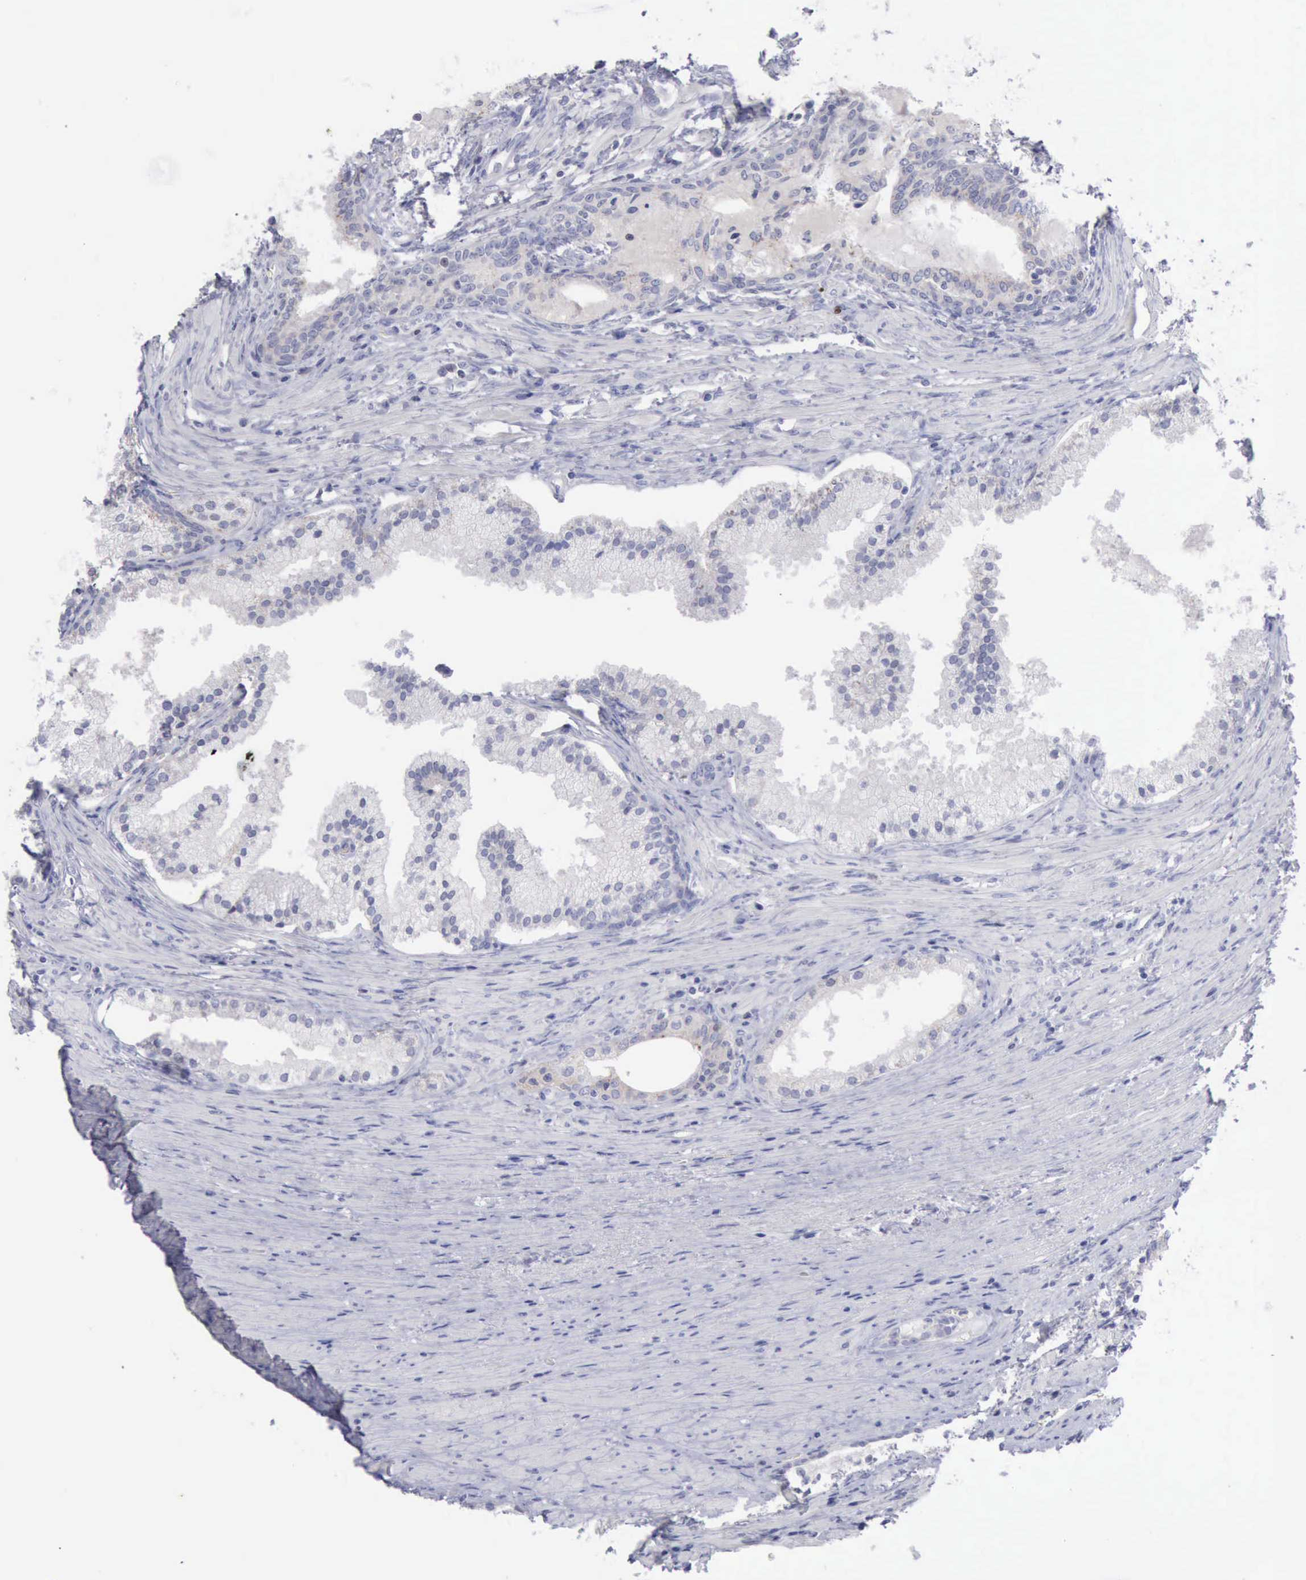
{"staining": {"intensity": "negative", "quantity": "none", "location": "none"}, "tissue": "prostate cancer", "cell_type": "Tumor cells", "image_type": "cancer", "snomed": [{"axis": "morphology", "description": "Adenocarcinoma, Medium grade"}, {"axis": "topography", "description": "Prostate"}], "caption": "A photomicrograph of human prostate cancer is negative for staining in tumor cells. (DAB immunohistochemistry visualized using brightfield microscopy, high magnification).", "gene": "SATB2", "patient": {"sex": "male", "age": 70}}